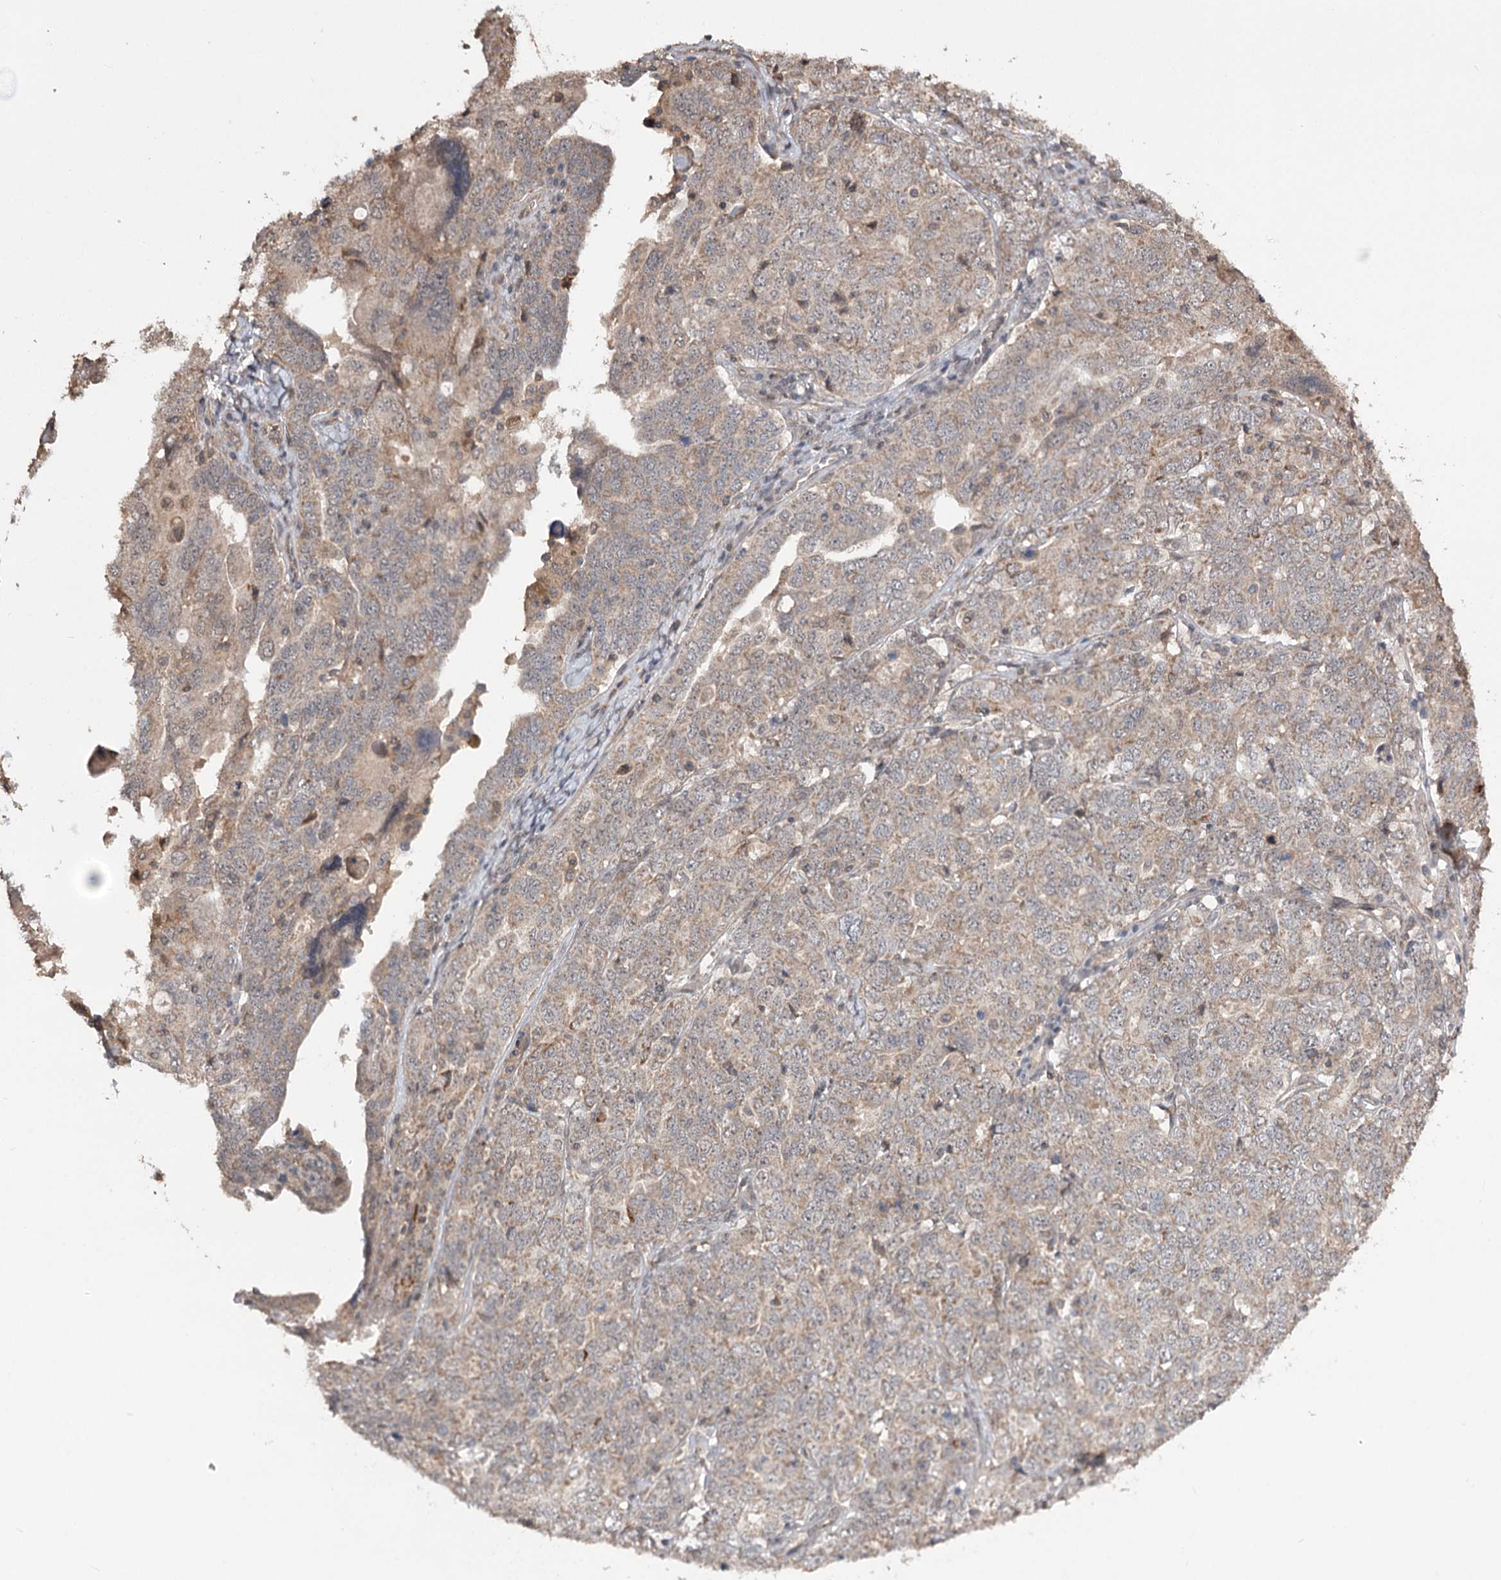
{"staining": {"intensity": "weak", "quantity": ">75%", "location": "cytoplasmic/membranous"}, "tissue": "ovarian cancer", "cell_type": "Tumor cells", "image_type": "cancer", "snomed": [{"axis": "morphology", "description": "Carcinoma, endometroid"}, {"axis": "topography", "description": "Ovary"}], "caption": "A brown stain labels weak cytoplasmic/membranous staining of a protein in ovarian endometroid carcinoma tumor cells.", "gene": "TENM2", "patient": {"sex": "female", "age": 62}}